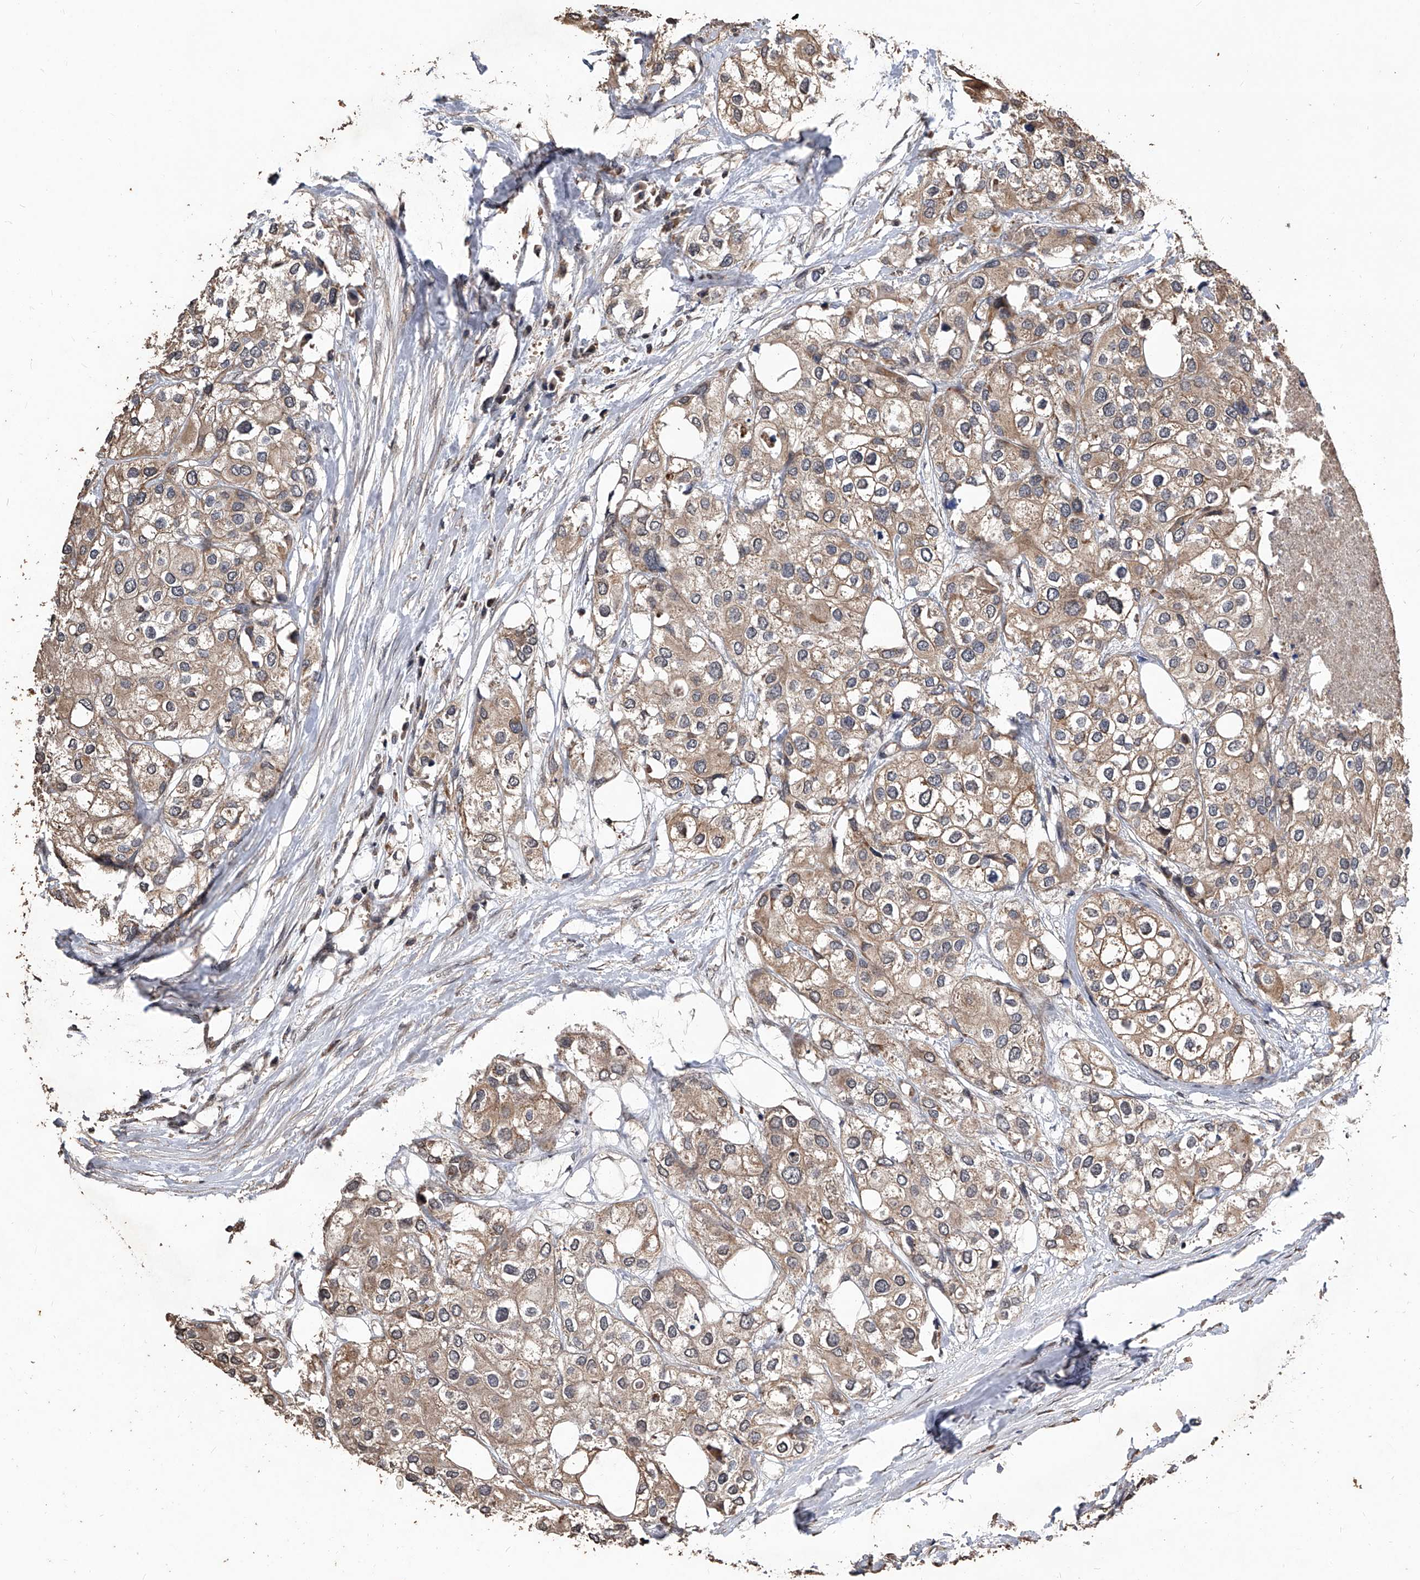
{"staining": {"intensity": "moderate", "quantity": ">75%", "location": "cytoplasmic/membranous"}, "tissue": "urothelial cancer", "cell_type": "Tumor cells", "image_type": "cancer", "snomed": [{"axis": "morphology", "description": "Urothelial carcinoma, High grade"}, {"axis": "topography", "description": "Urinary bladder"}], "caption": "IHC histopathology image of neoplastic tissue: human urothelial carcinoma (high-grade) stained using IHC demonstrates medium levels of moderate protein expression localized specifically in the cytoplasmic/membranous of tumor cells, appearing as a cytoplasmic/membranous brown color.", "gene": "LTV1", "patient": {"sex": "male", "age": 64}}